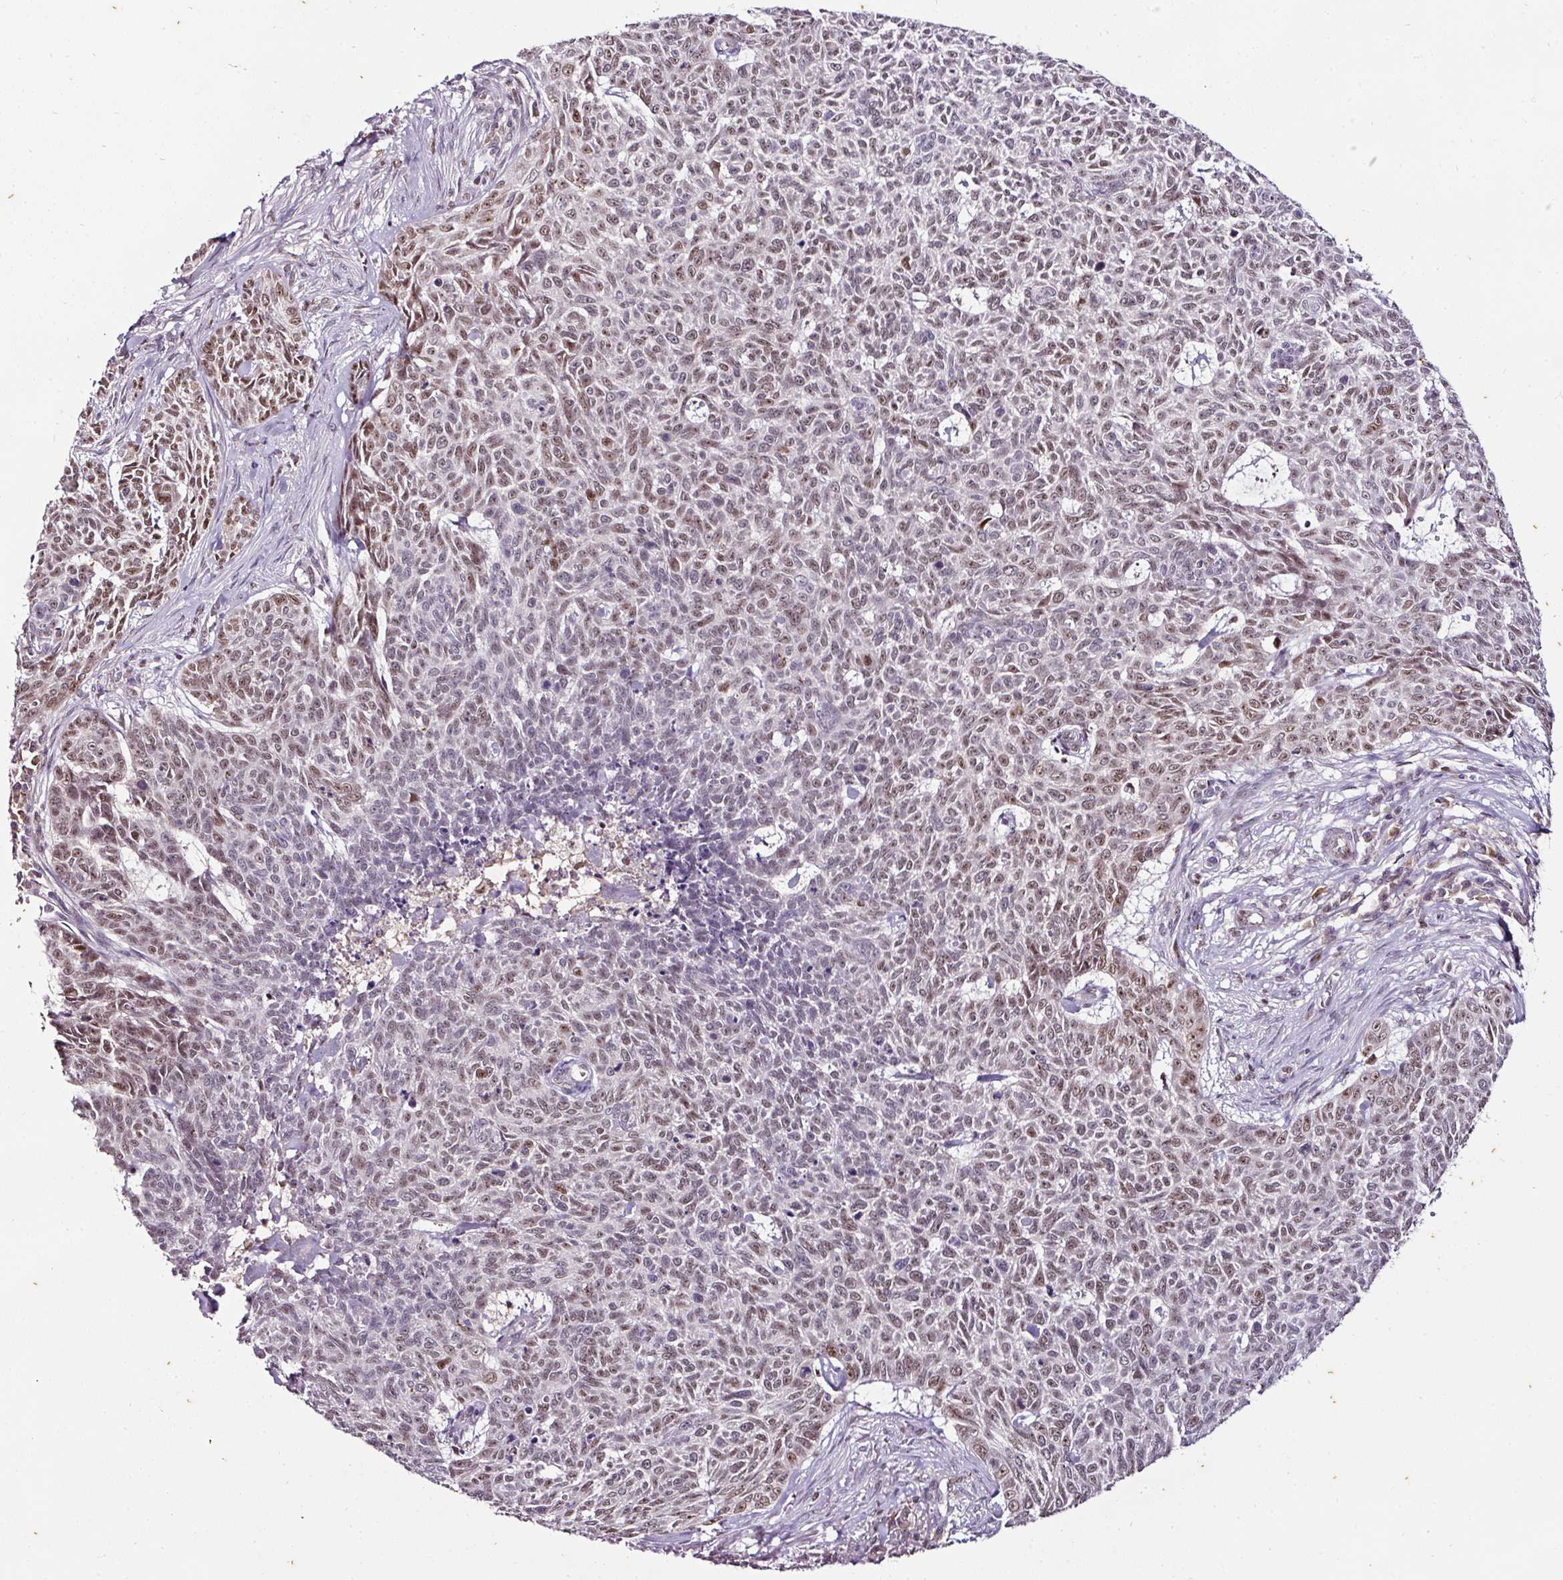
{"staining": {"intensity": "moderate", "quantity": ">75%", "location": "nuclear"}, "tissue": "skin cancer", "cell_type": "Tumor cells", "image_type": "cancer", "snomed": [{"axis": "morphology", "description": "Basal cell carcinoma"}, {"axis": "topography", "description": "Skin"}], "caption": "Moderate nuclear staining is identified in approximately >75% of tumor cells in skin basal cell carcinoma. Ihc stains the protein in brown and the nuclei are stained blue.", "gene": "KLF16", "patient": {"sex": "female", "age": 93}}